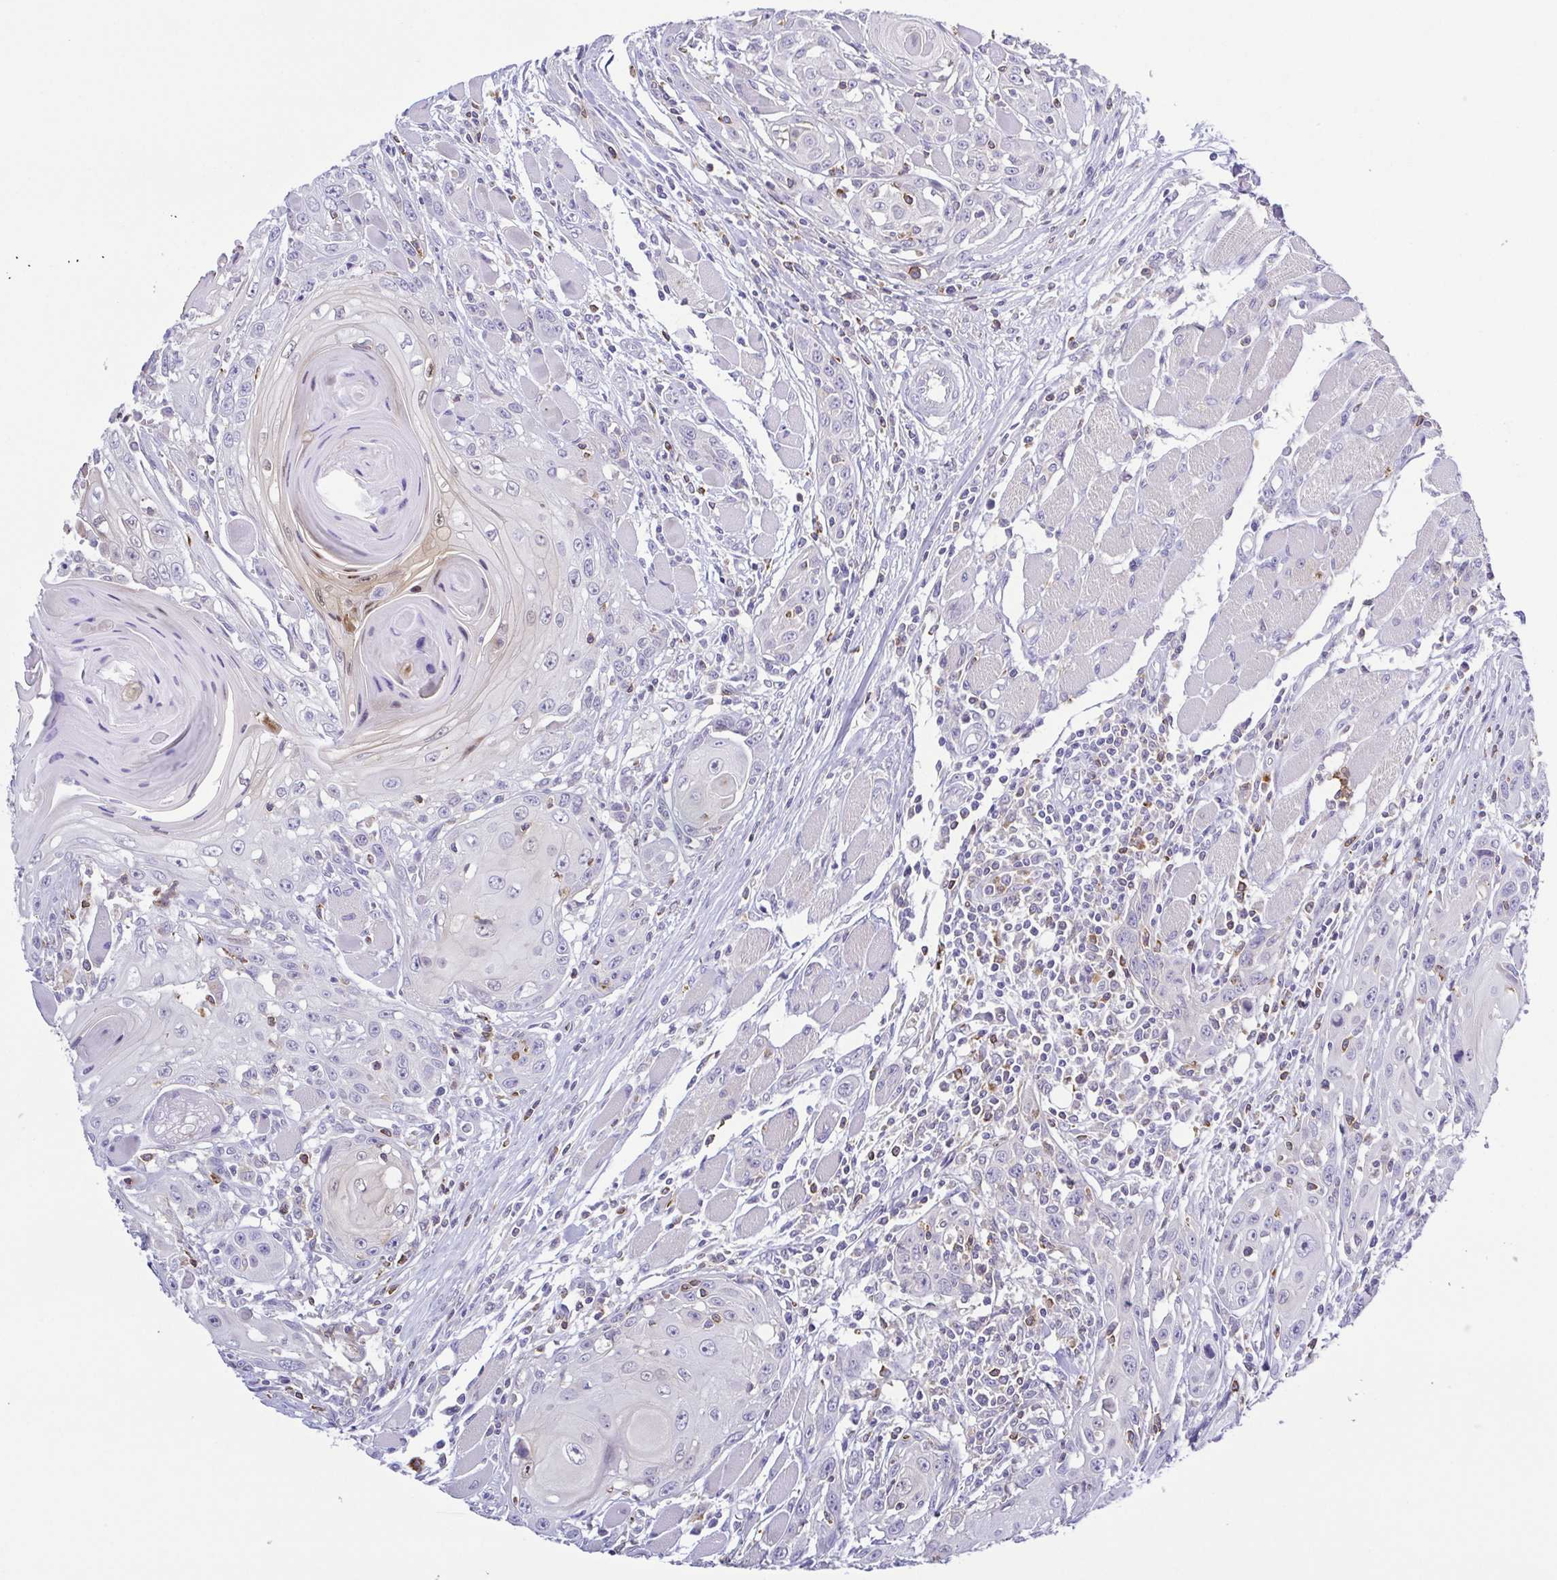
{"staining": {"intensity": "negative", "quantity": "none", "location": "none"}, "tissue": "head and neck cancer", "cell_type": "Tumor cells", "image_type": "cancer", "snomed": [{"axis": "morphology", "description": "Squamous cell carcinoma, NOS"}, {"axis": "topography", "description": "Head-Neck"}], "caption": "Tumor cells show no significant staining in head and neck cancer. The staining was performed using DAB (3,3'-diaminobenzidine) to visualize the protein expression in brown, while the nuclei were stained in blue with hematoxylin (Magnification: 20x).", "gene": "PGLYRP1", "patient": {"sex": "female", "age": 80}}